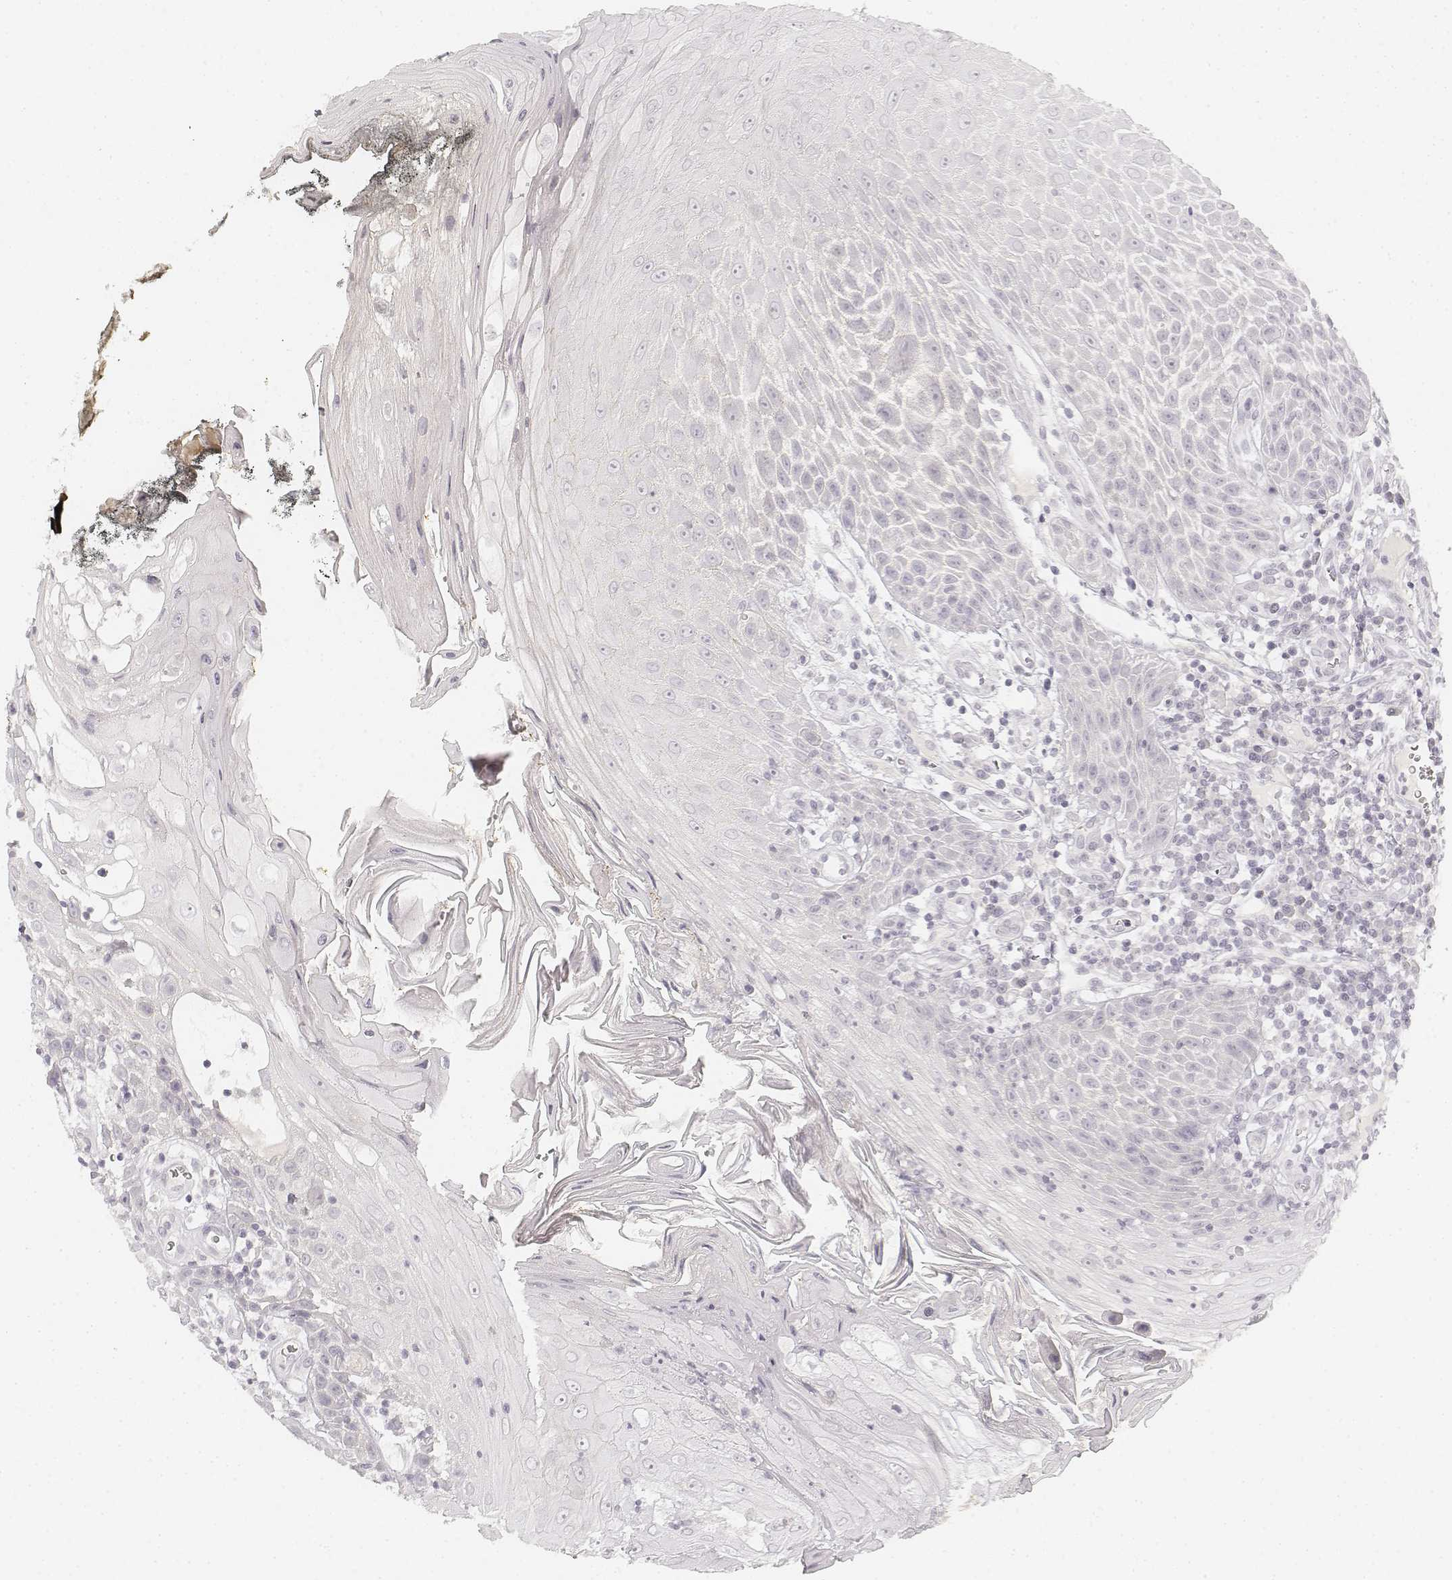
{"staining": {"intensity": "negative", "quantity": "none", "location": "none"}, "tissue": "head and neck cancer", "cell_type": "Tumor cells", "image_type": "cancer", "snomed": [{"axis": "morphology", "description": "Squamous cell carcinoma, NOS"}, {"axis": "topography", "description": "Head-Neck"}], "caption": "Head and neck squamous cell carcinoma was stained to show a protein in brown. There is no significant positivity in tumor cells.", "gene": "DSG4", "patient": {"sex": "male", "age": 52}}